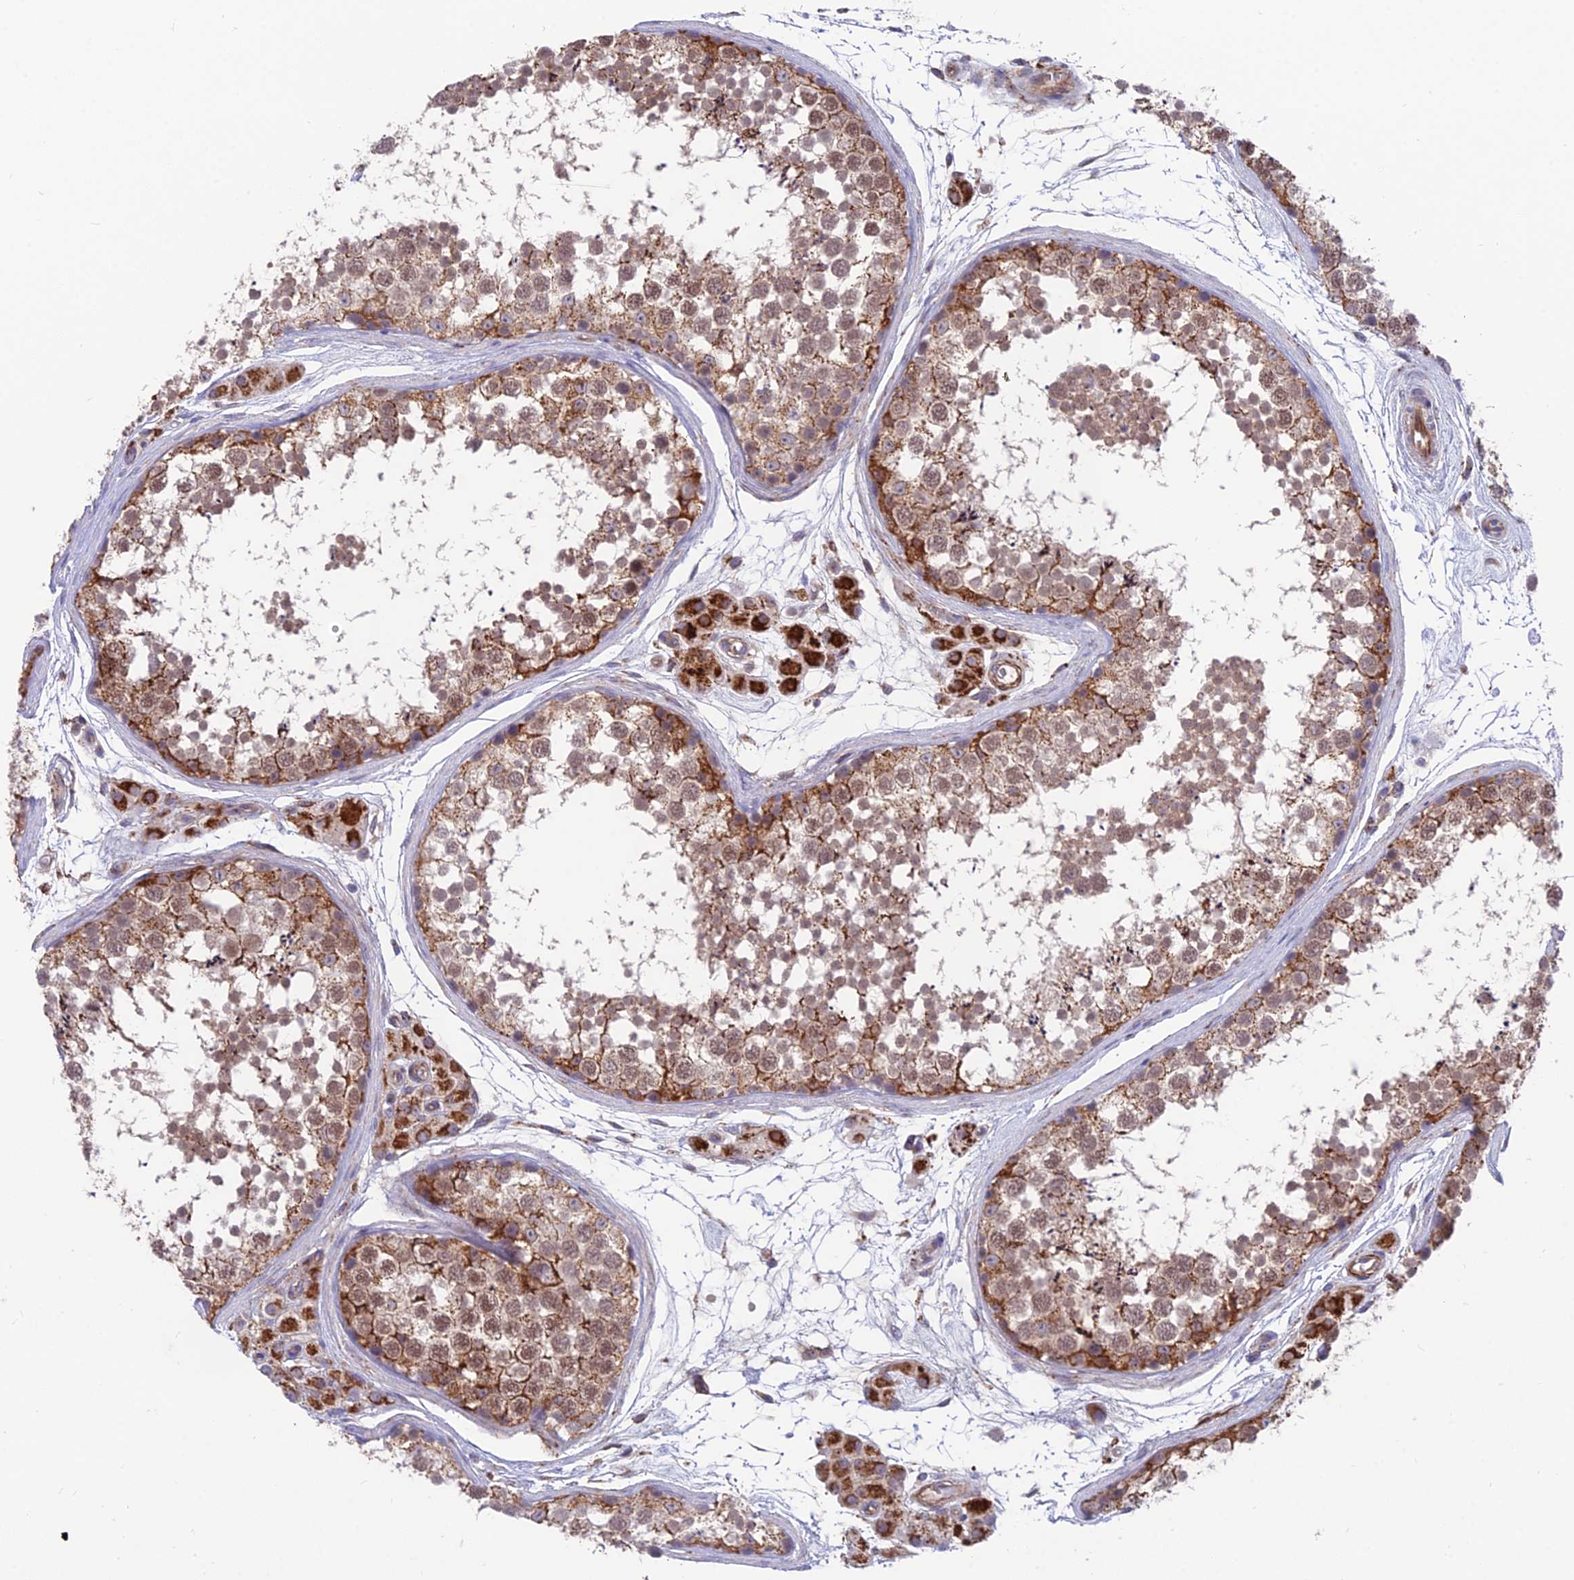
{"staining": {"intensity": "moderate", "quantity": ">75%", "location": "cytoplasmic/membranous,nuclear"}, "tissue": "testis", "cell_type": "Cells in seminiferous ducts", "image_type": "normal", "snomed": [{"axis": "morphology", "description": "Normal tissue, NOS"}, {"axis": "topography", "description": "Testis"}], "caption": "The histopathology image reveals immunohistochemical staining of unremarkable testis. There is moderate cytoplasmic/membranous,nuclear expression is identified in about >75% of cells in seminiferous ducts.", "gene": "TIGD6", "patient": {"sex": "male", "age": 56}}